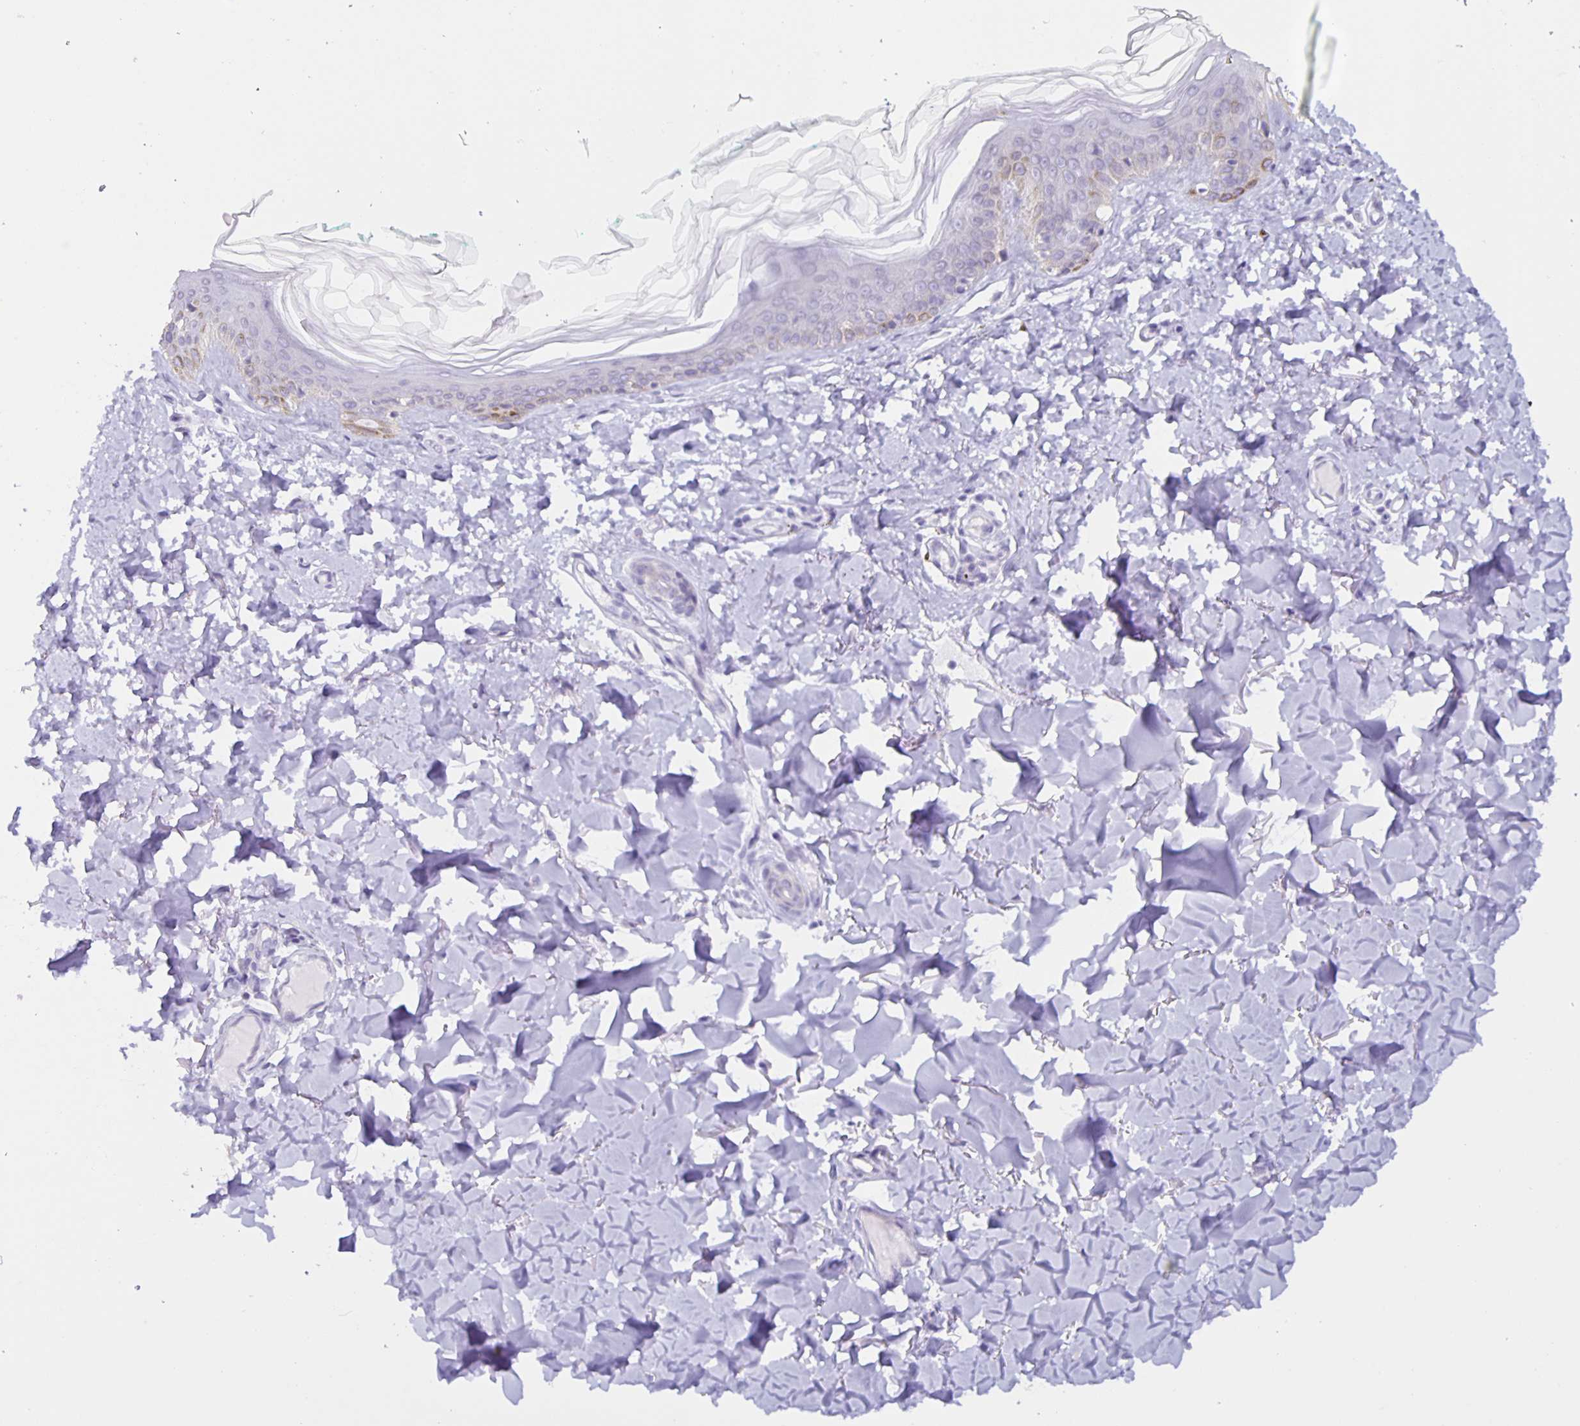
{"staining": {"intensity": "negative", "quantity": "none", "location": "none"}, "tissue": "skin", "cell_type": "Fibroblasts", "image_type": "normal", "snomed": [{"axis": "morphology", "description": "Normal tissue, NOS"}, {"axis": "topography", "description": "Skin"}, {"axis": "topography", "description": "Peripheral nerve tissue"}], "caption": "Fibroblasts show no significant protein expression in normal skin. (DAB IHC with hematoxylin counter stain).", "gene": "SLC12A3", "patient": {"sex": "female", "age": 45}}